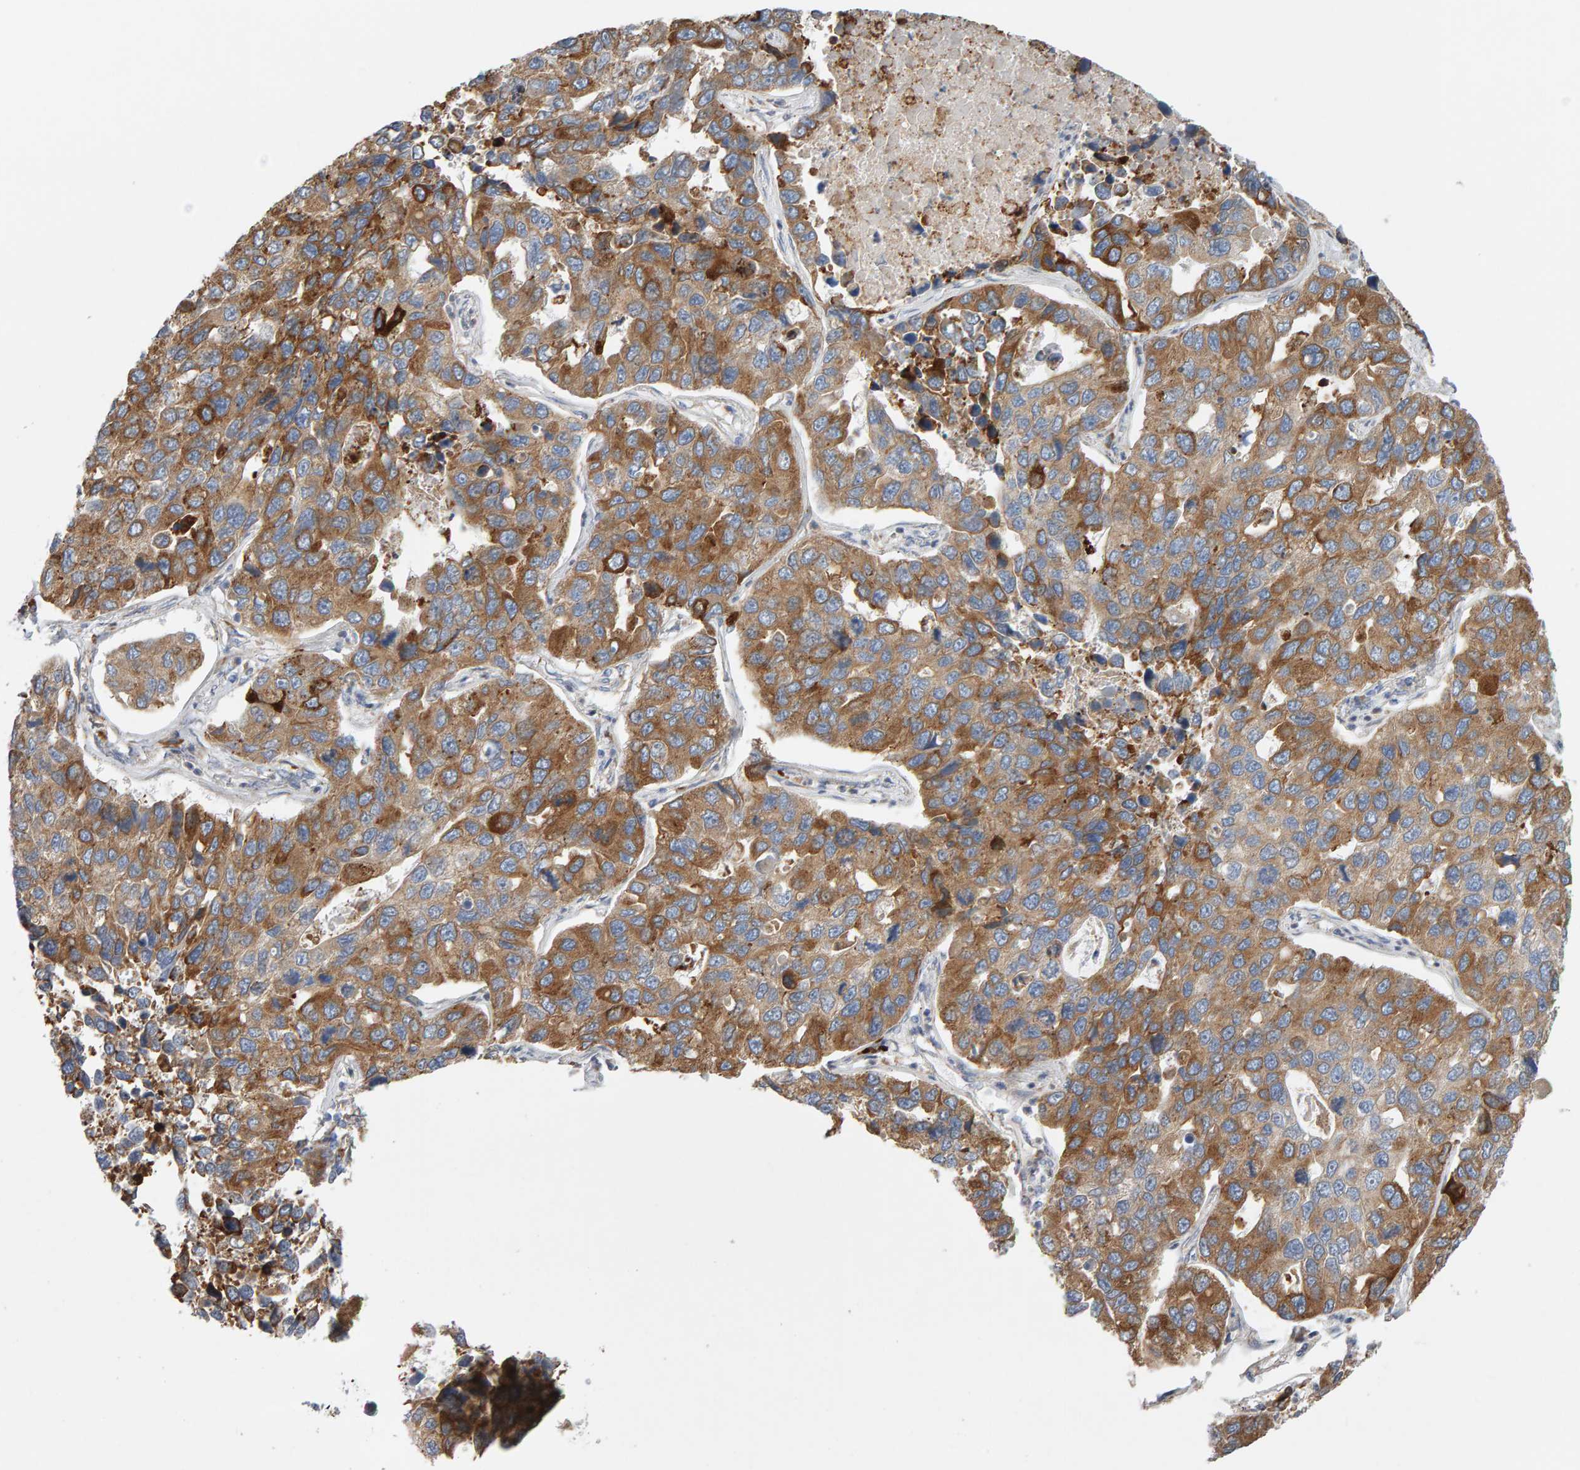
{"staining": {"intensity": "moderate", "quantity": ">75%", "location": "cytoplasmic/membranous"}, "tissue": "lung cancer", "cell_type": "Tumor cells", "image_type": "cancer", "snomed": [{"axis": "morphology", "description": "Adenocarcinoma, NOS"}, {"axis": "topography", "description": "Lung"}], "caption": "Protein staining displays moderate cytoplasmic/membranous expression in approximately >75% of tumor cells in lung adenocarcinoma. The staining was performed using DAB to visualize the protein expression in brown, while the nuclei were stained in blue with hematoxylin (Magnification: 20x).", "gene": "ENGASE", "patient": {"sex": "male", "age": 64}}